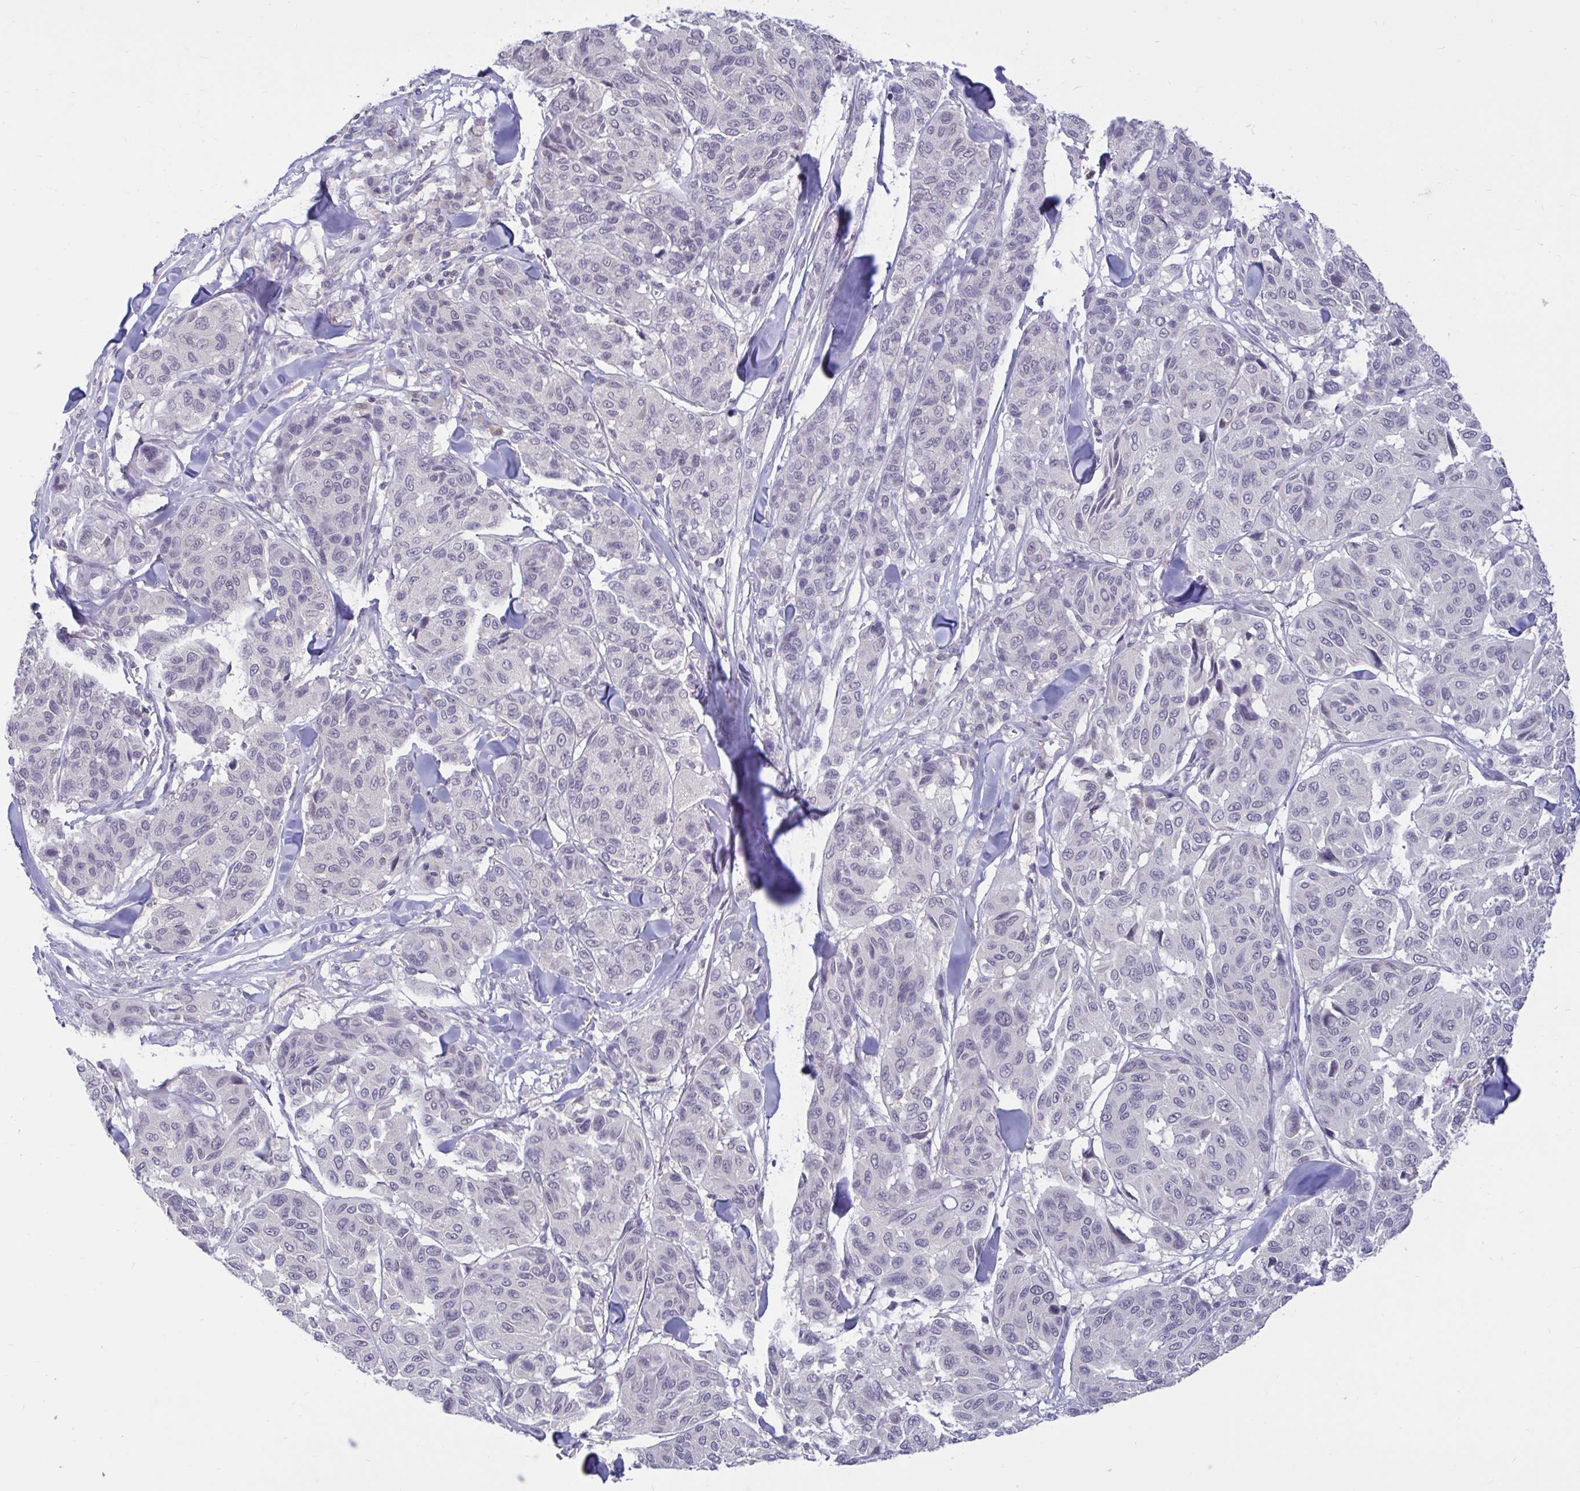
{"staining": {"intensity": "negative", "quantity": "none", "location": "none"}, "tissue": "melanoma", "cell_type": "Tumor cells", "image_type": "cancer", "snomed": [{"axis": "morphology", "description": "Malignant melanoma, NOS"}, {"axis": "topography", "description": "Skin"}], "caption": "A micrograph of melanoma stained for a protein exhibits no brown staining in tumor cells. (DAB IHC visualized using brightfield microscopy, high magnification).", "gene": "ARPP19", "patient": {"sex": "female", "age": 66}}